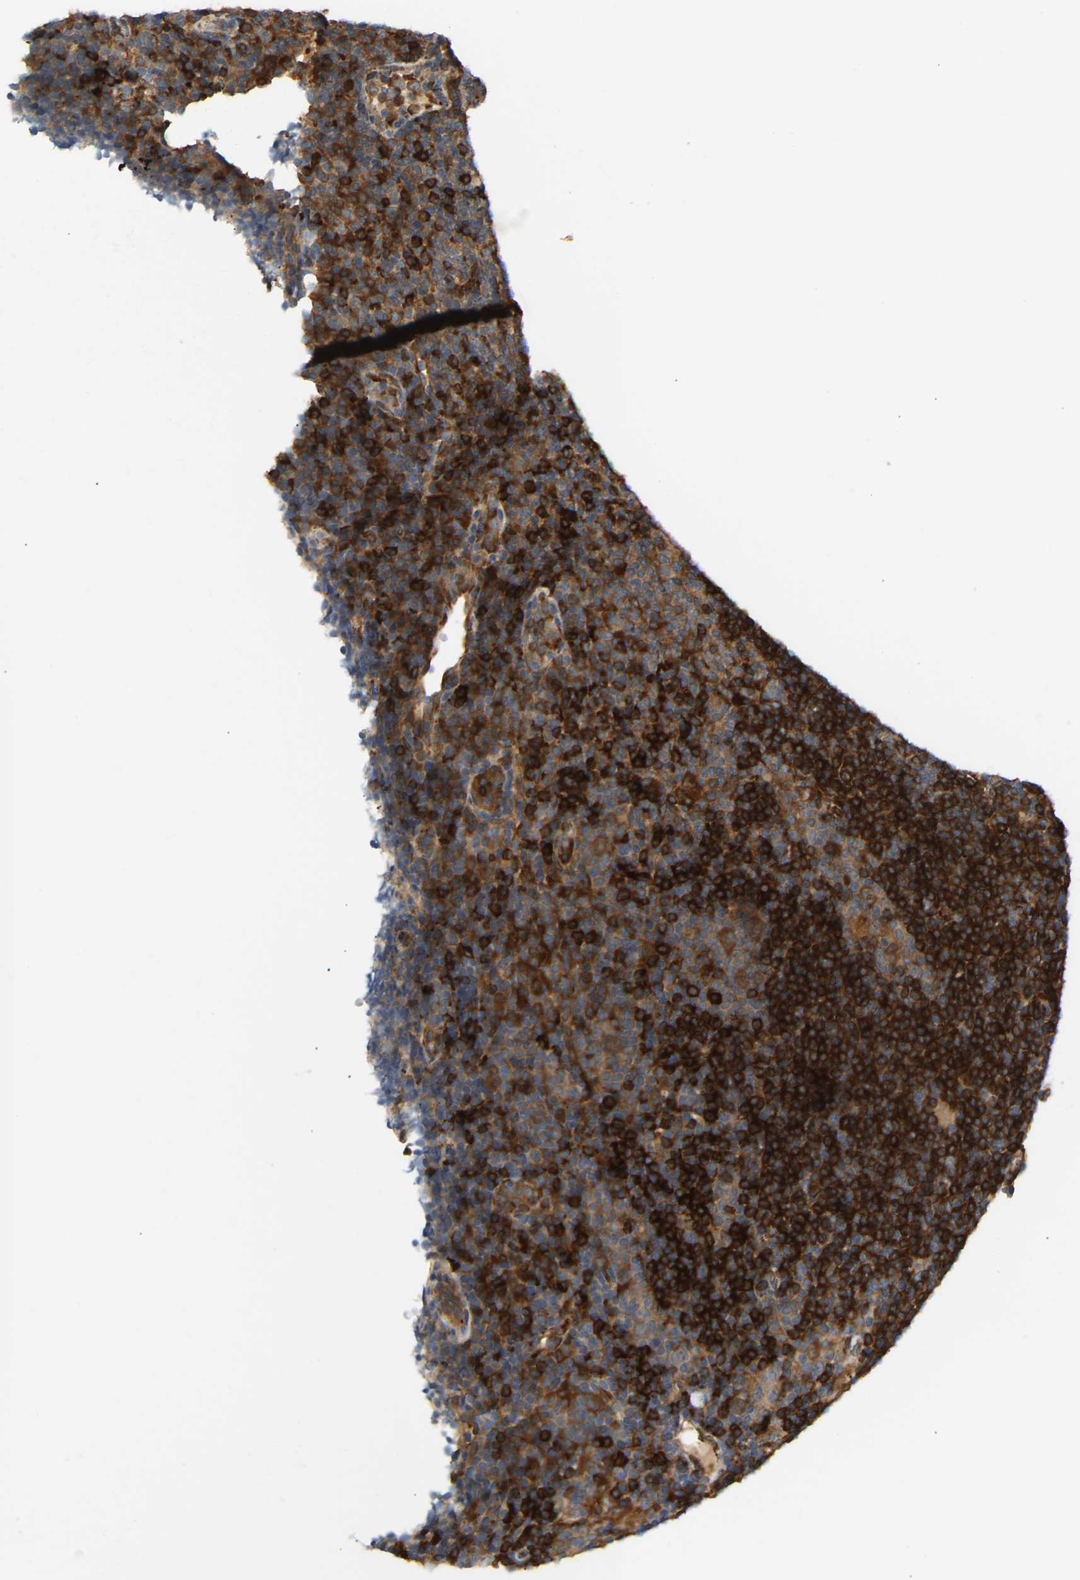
{"staining": {"intensity": "strong", "quantity": ">75%", "location": "cytoplasmic/membranous"}, "tissue": "lymphoma", "cell_type": "Tumor cells", "image_type": "cancer", "snomed": [{"axis": "morphology", "description": "Hodgkin's disease, NOS"}, {"axis": "topography", "description": "Lymph node"}], "caption": "This is an image of IHC staining of Hodgkin's disease, which shows strong expression in the cytoplasmic/membranous of tumor cells.", "gene": "PLCG2", "patient": {"sex": "female", "age": 57}}